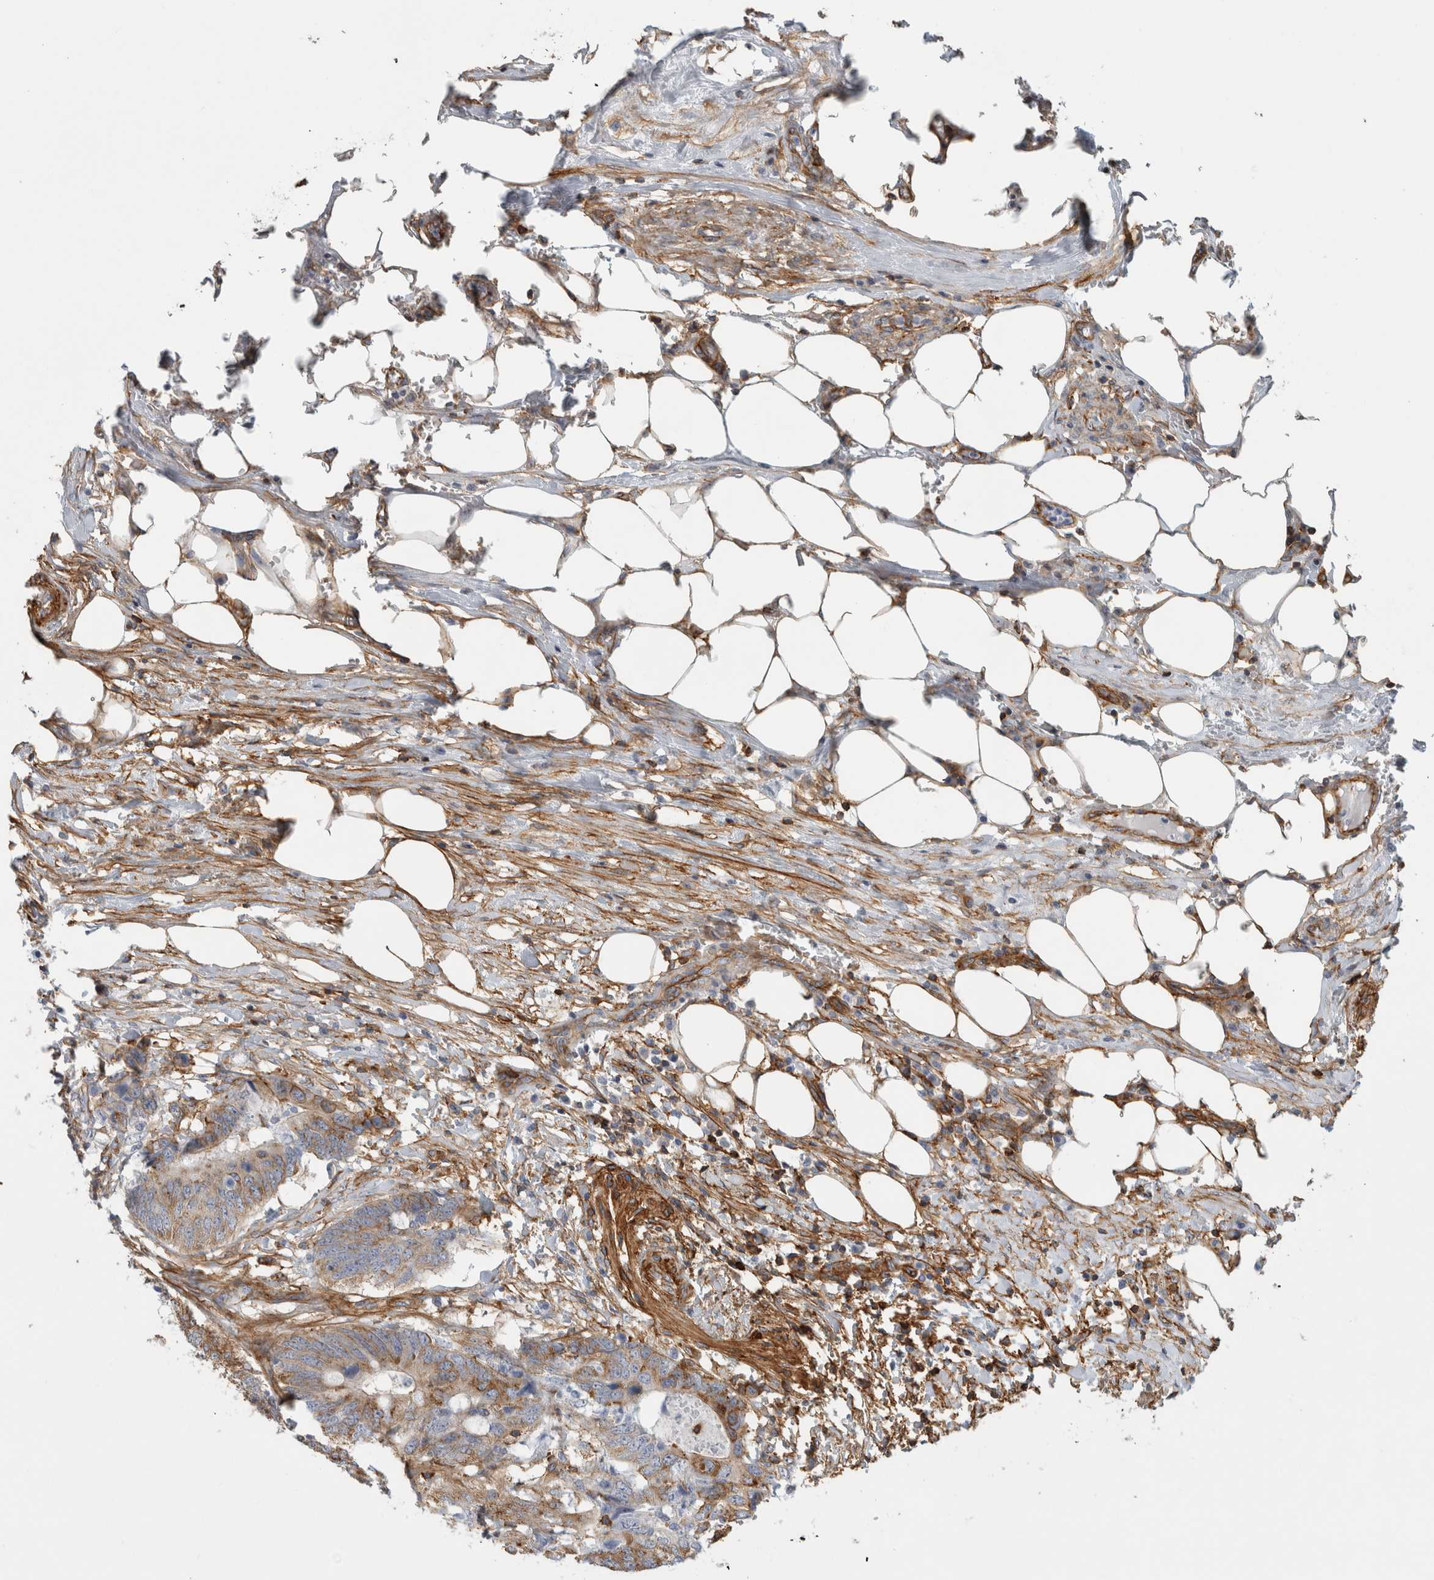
{"staining": {"intensity": "moderate", "quantity": ">75%", "location": "cytoplasmic/membranous"}, "tissue": "colorectal cancer", "cell_type": "Tumor cells", "image_type": "cancer", "snomed": [{"axis": "morphology", "description": "Adenocarcinoma, NOS"}, {"axis": "topography", "description": "Colon"}], "caption": "Immunohistochemical staining of human colorectal cancer (adenocarcinoma) shows moderate cytoplasmic/membranous protein expression in about >75% of tumor cells.", "gene": "AHNAK", "patient": {"sex": "male", "age": 56}}